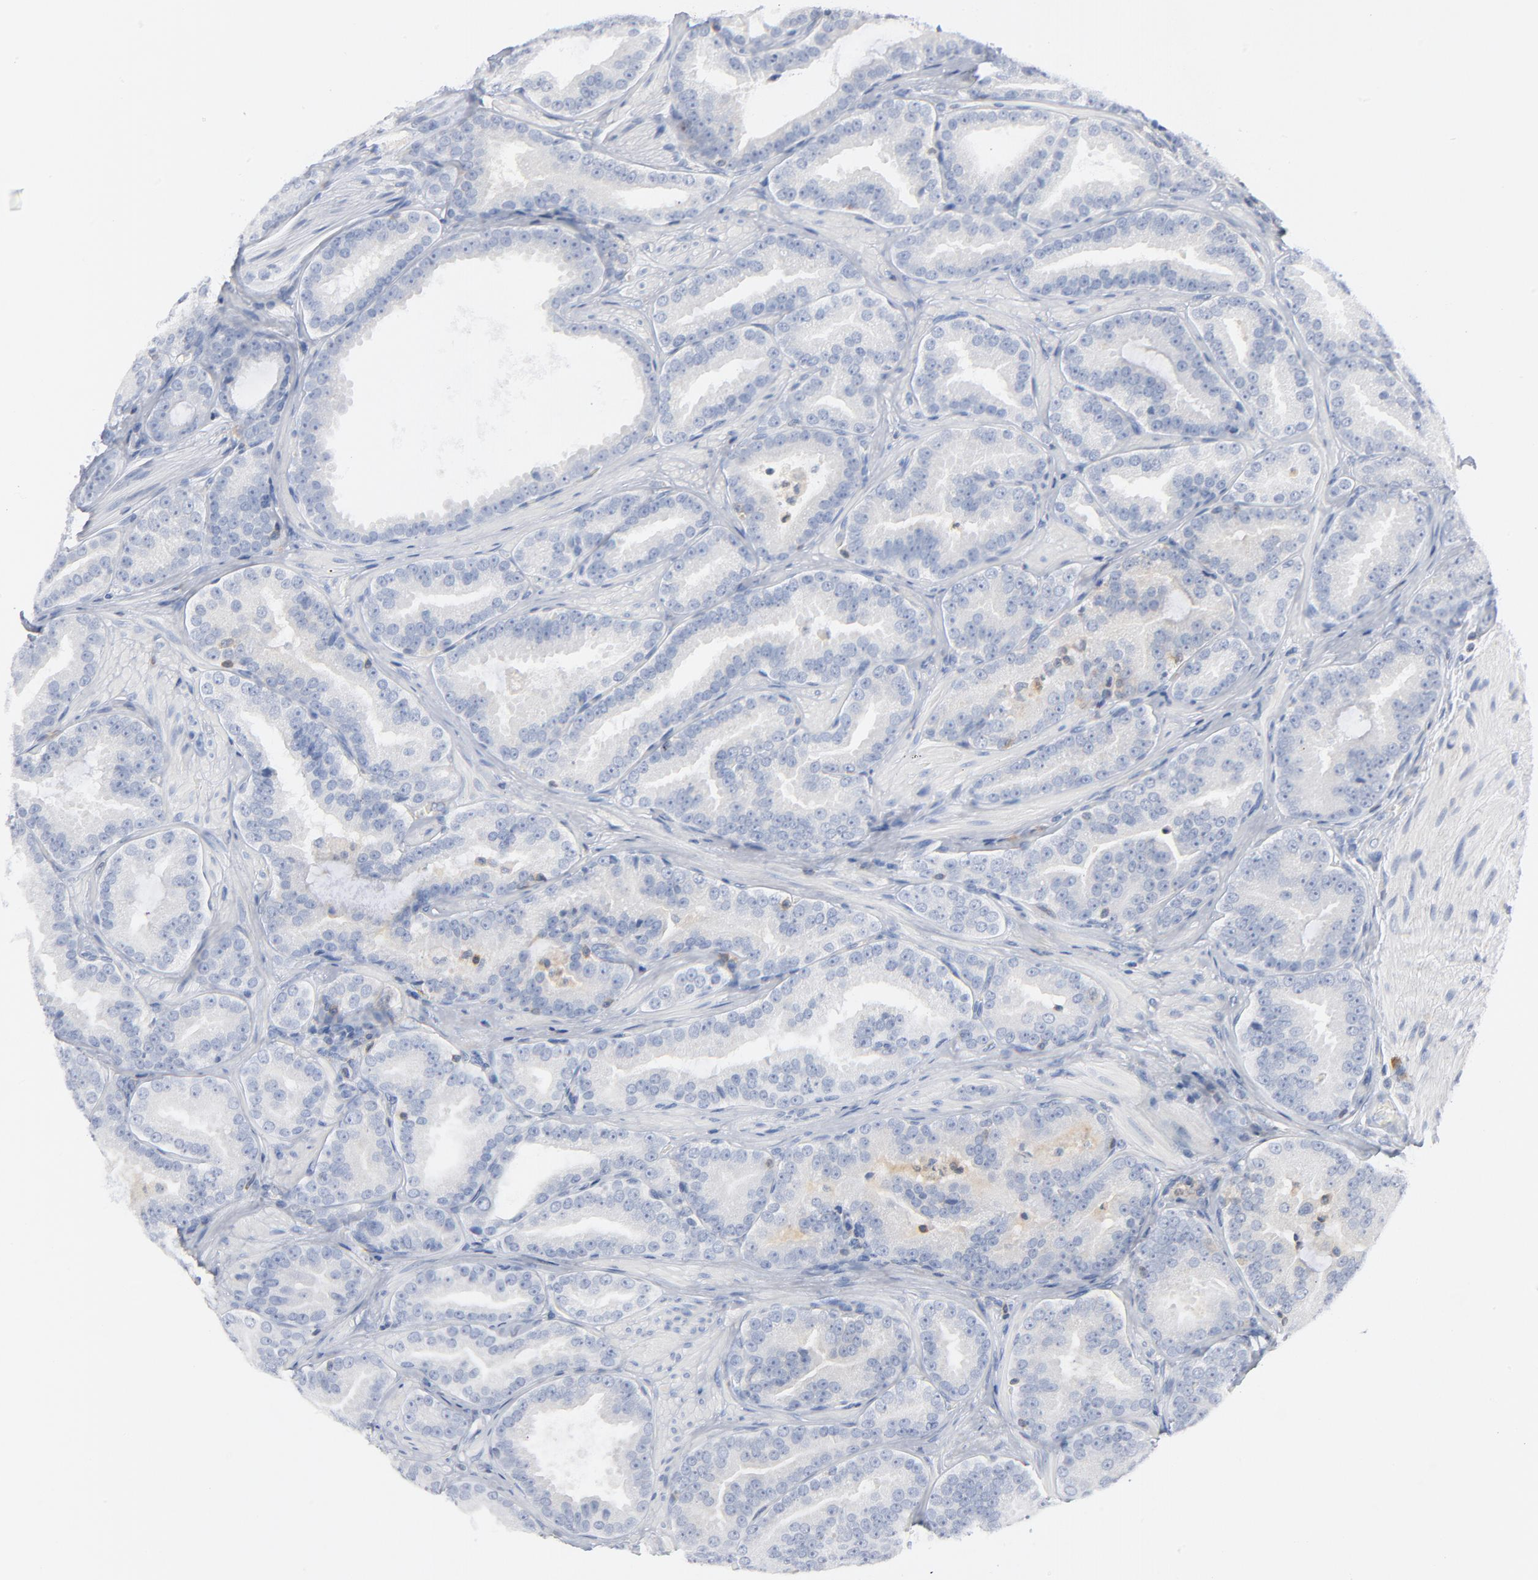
{"staining": {"intensity": "negative", "quantity": "none", "location": "none"}, "tissue": "prostate cancer", "cell_type": "Tumor cells", "image_type": "cancer", "snomed": [{"axis": "morphology", "description": "Adenocarcinoma, Low grade"}, {"axis": "topography", "description": "Prostate"}], "caption": "Protein analysis of prostate adenocarcinoma (low-grade) displays no significant positivity in tumor cells. Brightfield microscopy of immunohistochemistry (IHC) stained with DAB (3,3'-diaminobenzidine) (brown) and hematoxylin (blue), captured at high magnification.", "gene": "PTK2B", "patient": {"sex": "male", "age": 59}}